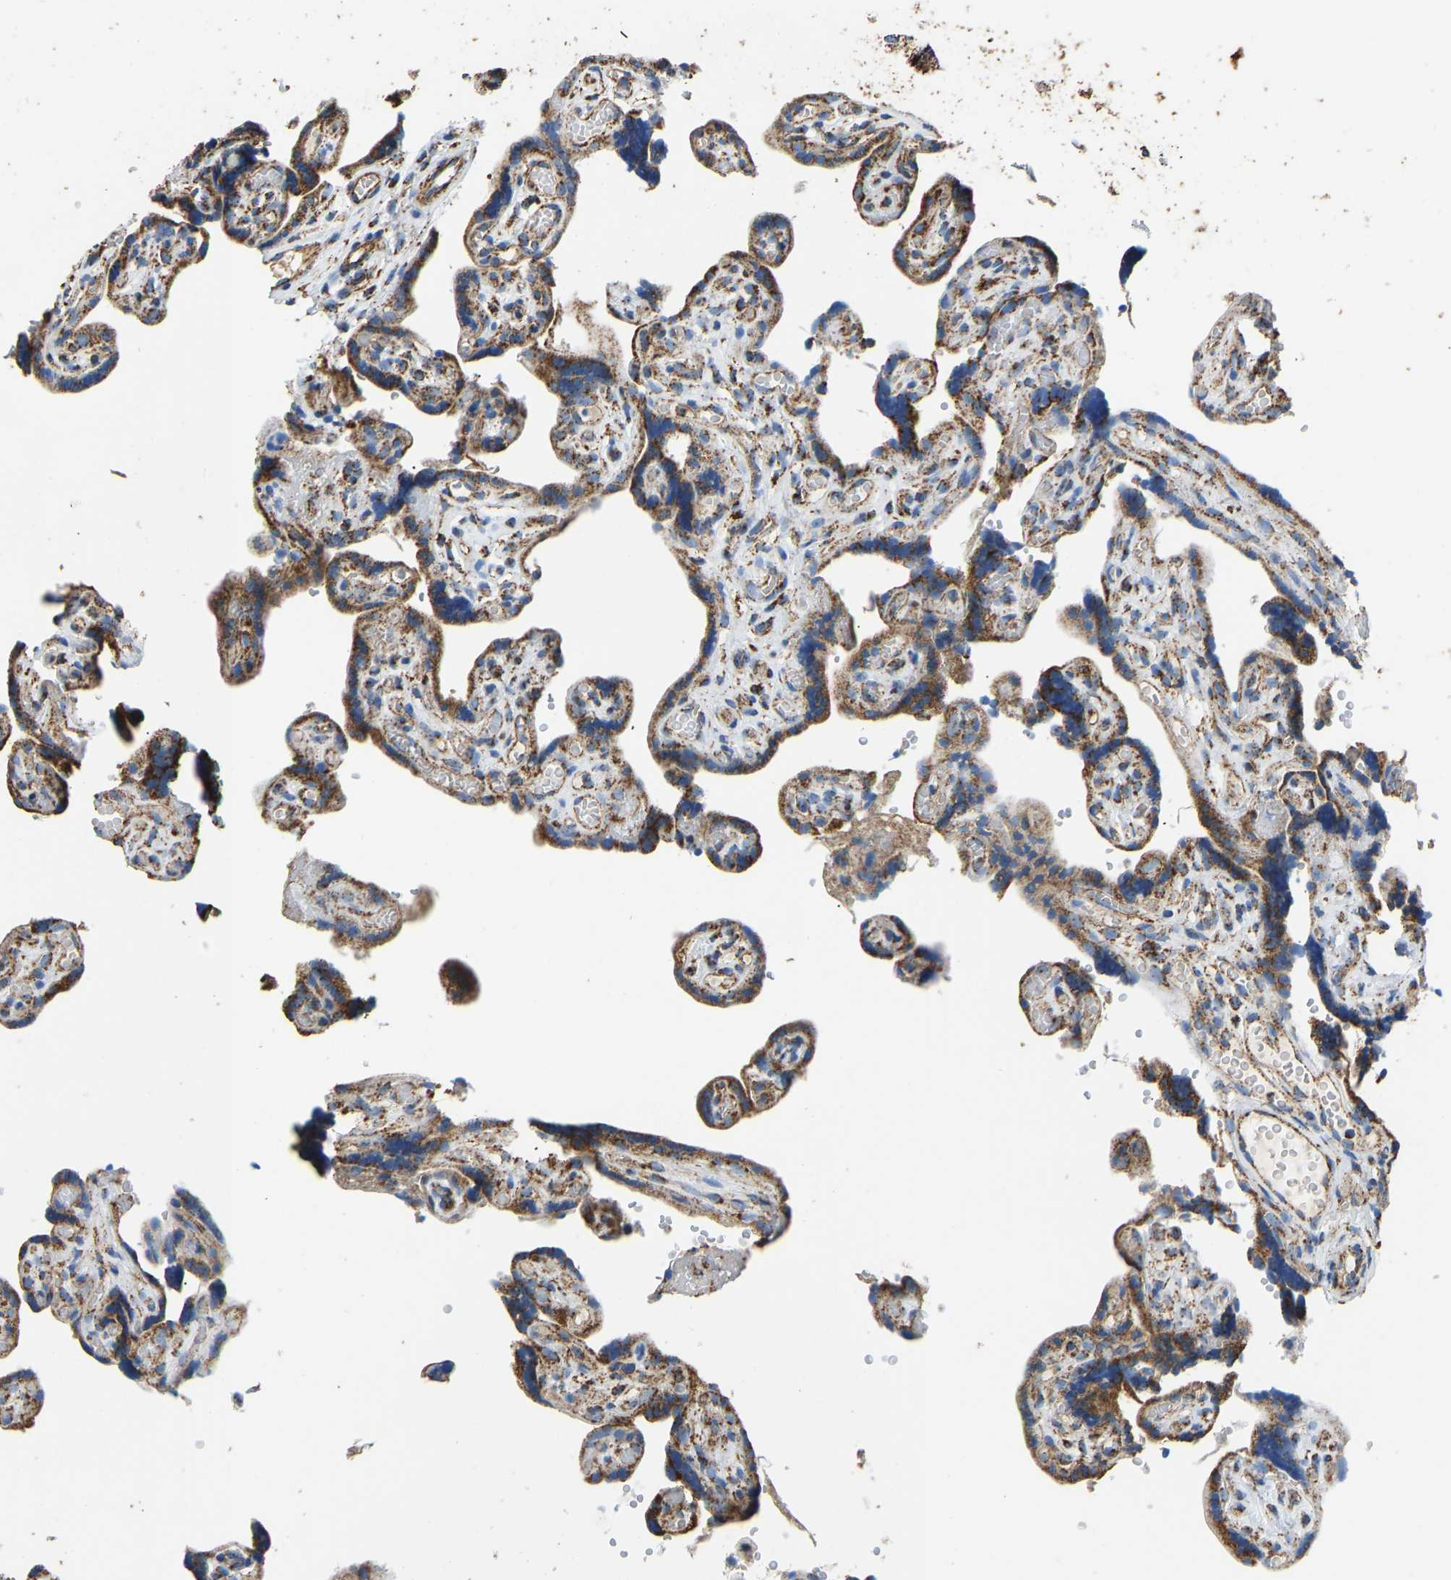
{"staining": {"intensity": "moderate", "quantity": ">75%", "location": "cytoplasmic/membranous"}, "tissue": "placenta", "cell_type": "Decidual cells", "image_type": "normal", "snomed": [{"axis": "morphology", "description": "Normal tissue, NOS"}, {"axis": "topography", "description": "Placenta"}], "caption": "High-power microscopy captured an immunohistochemistry histopathology image of benign placenta, revealing moderate cytoplasmic/membranous staining in about >75% of decidual cells. Using DAB (brown) and hematoxylin (blue) stains, captured at high magnification using brightfield microscopy.", "gene": "IRX6", "patient": {"sex": "female", "age": 30}}